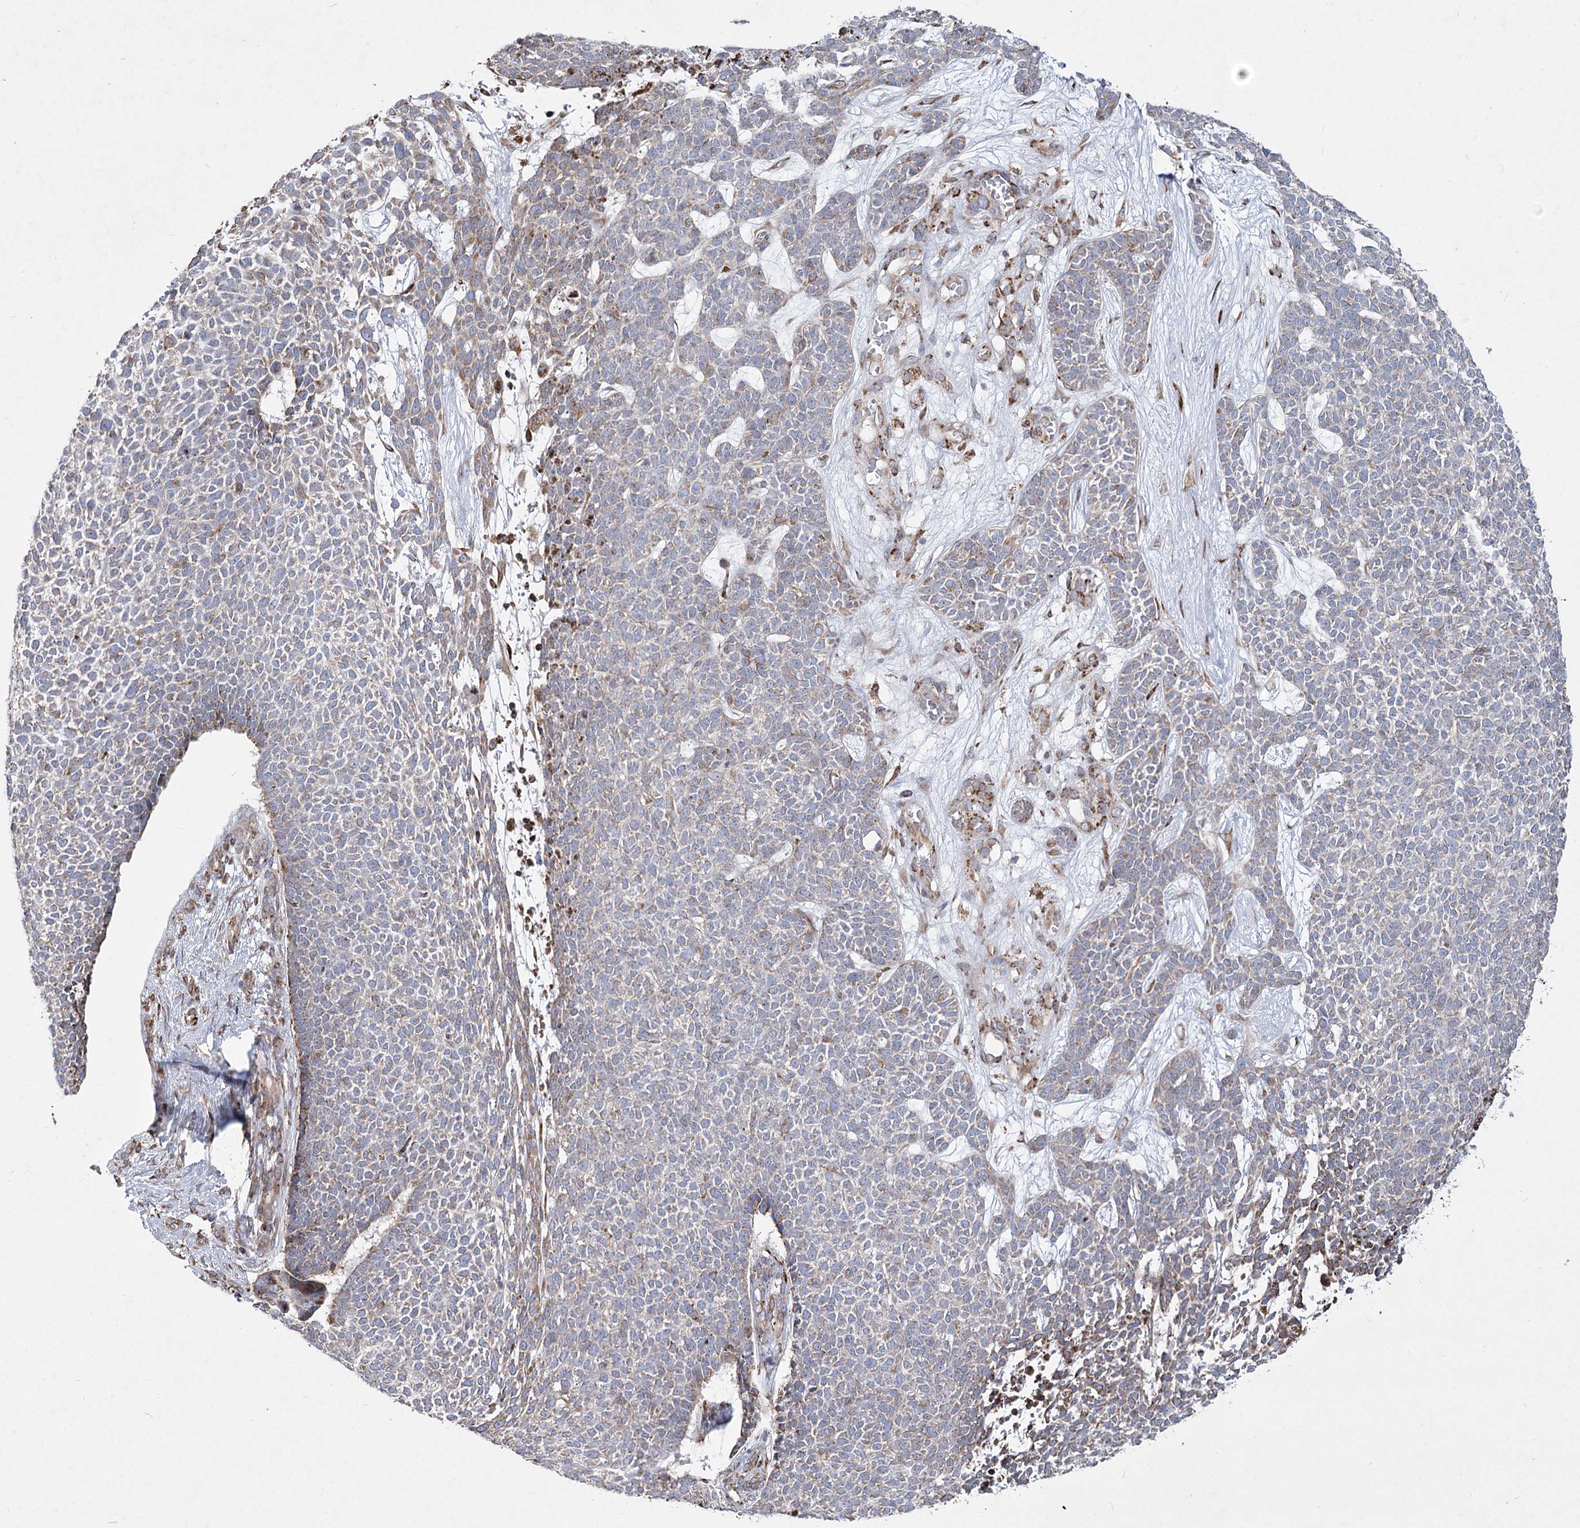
{"staining": {"intensity": "weak", "quantity": "<25%", "location": "cytoplasmic/membranous"}, "tissue": "skin cancer", "cell_type": "Tumor cells", "image_type": "cancer", "snomed": [{"axis": "morphology", "description": "Basal cell carcinoma"}, {"axis": "topography", "description": "Skin"}], "caption": "Tumor cells show no significant protein positivity in skin cancer (basal cell carcinoma). (DAB (3,3'-diaminobenzidine) IHC visualized using brightfield microscopy, high magnification).", "gene": "NHLRC2", "patient": {"sex": "female", "age": 84}}